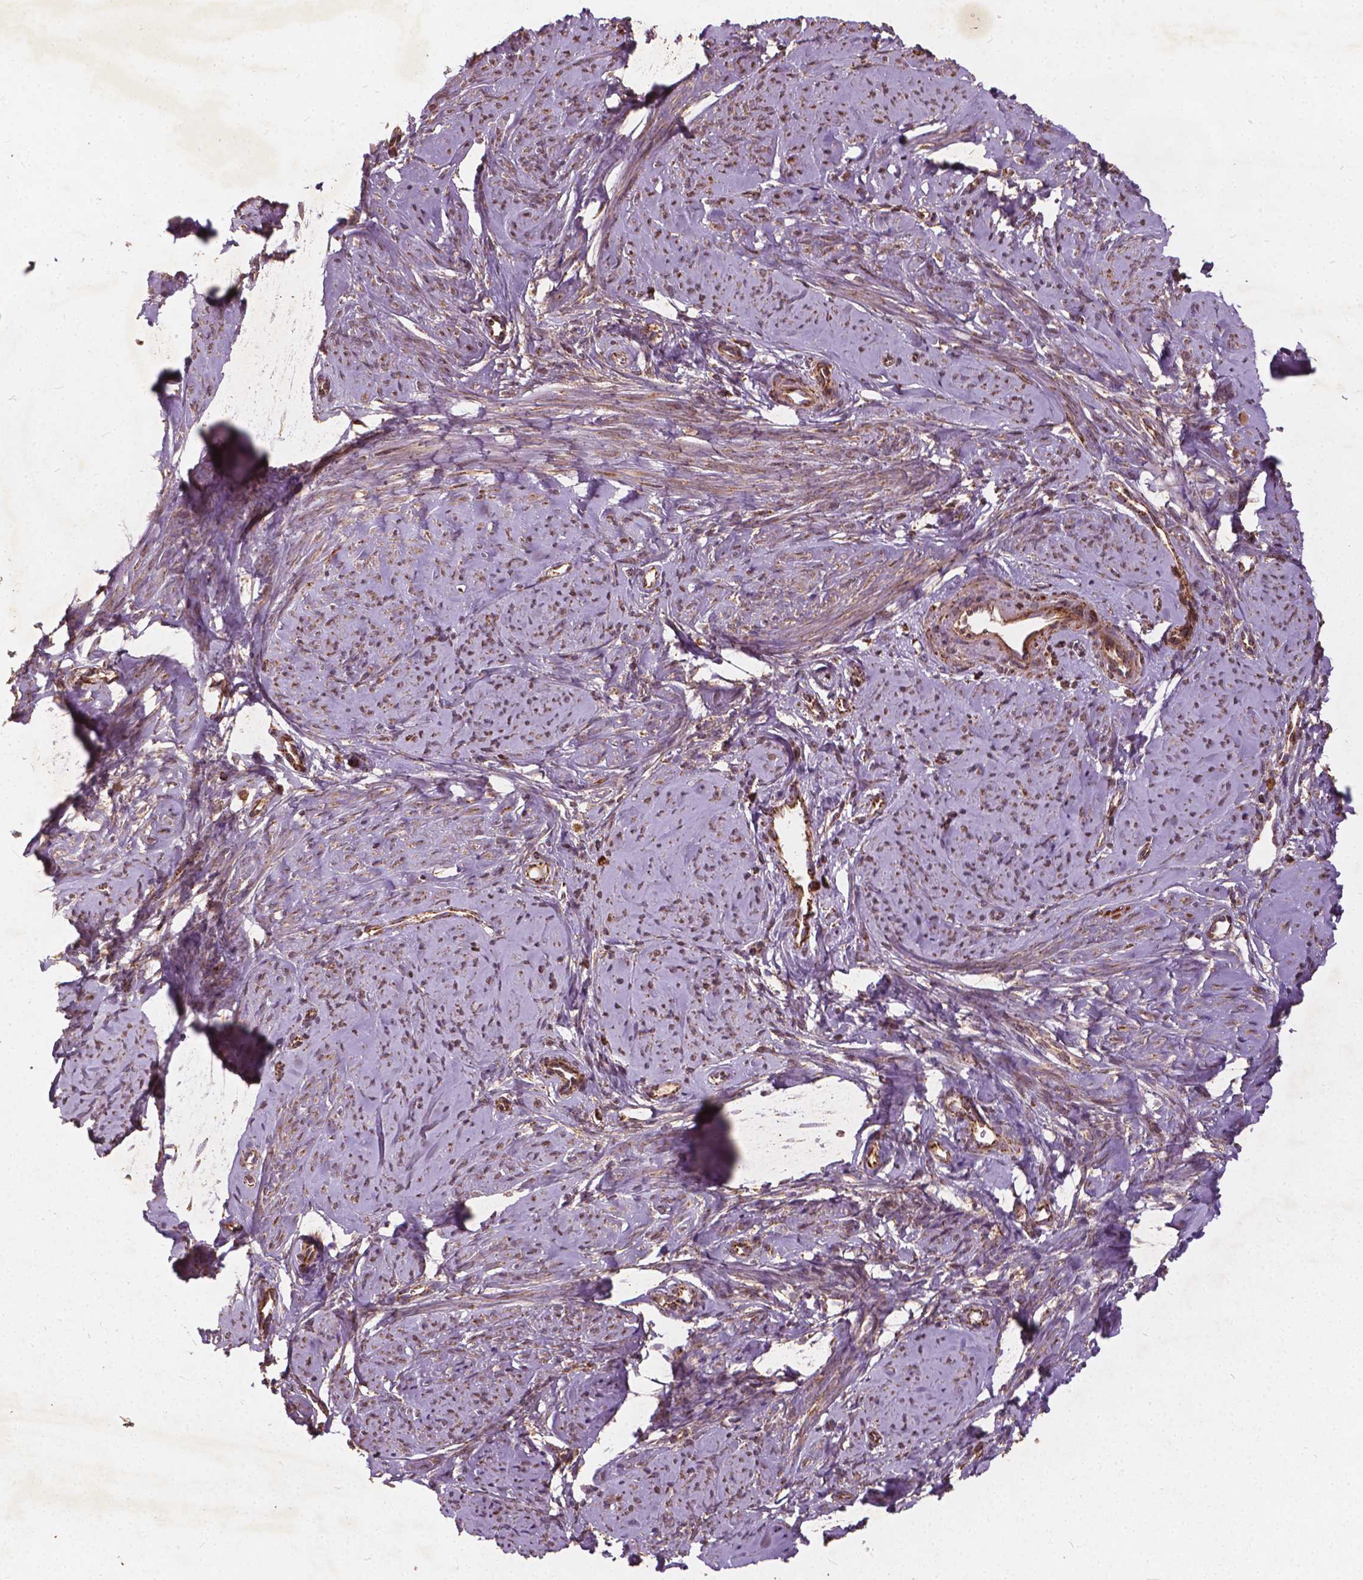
{"staining": {"intensity": "moderate", "quantity": ">75%", "location": "cytoplasmic/membranous"}, "tissue": "smooth muscle", "cell_type": "Smooth muscle cells", "image_type": "normal", "snomed": [{"axis": "morphology", "description": "Normal tissue, NOS"}, {"axis": "topography", "description": "Smooth muscle"}], "caption": "This photomicrograph demonstrates immunohistochemistry staining of normal smooth muscle, with medium moderate cytoplasmic/membranous positivity in about >75% of smooth muscle cells.", "gene": "UBXN2A", "patient": {"sex": "female", "age": 48}}